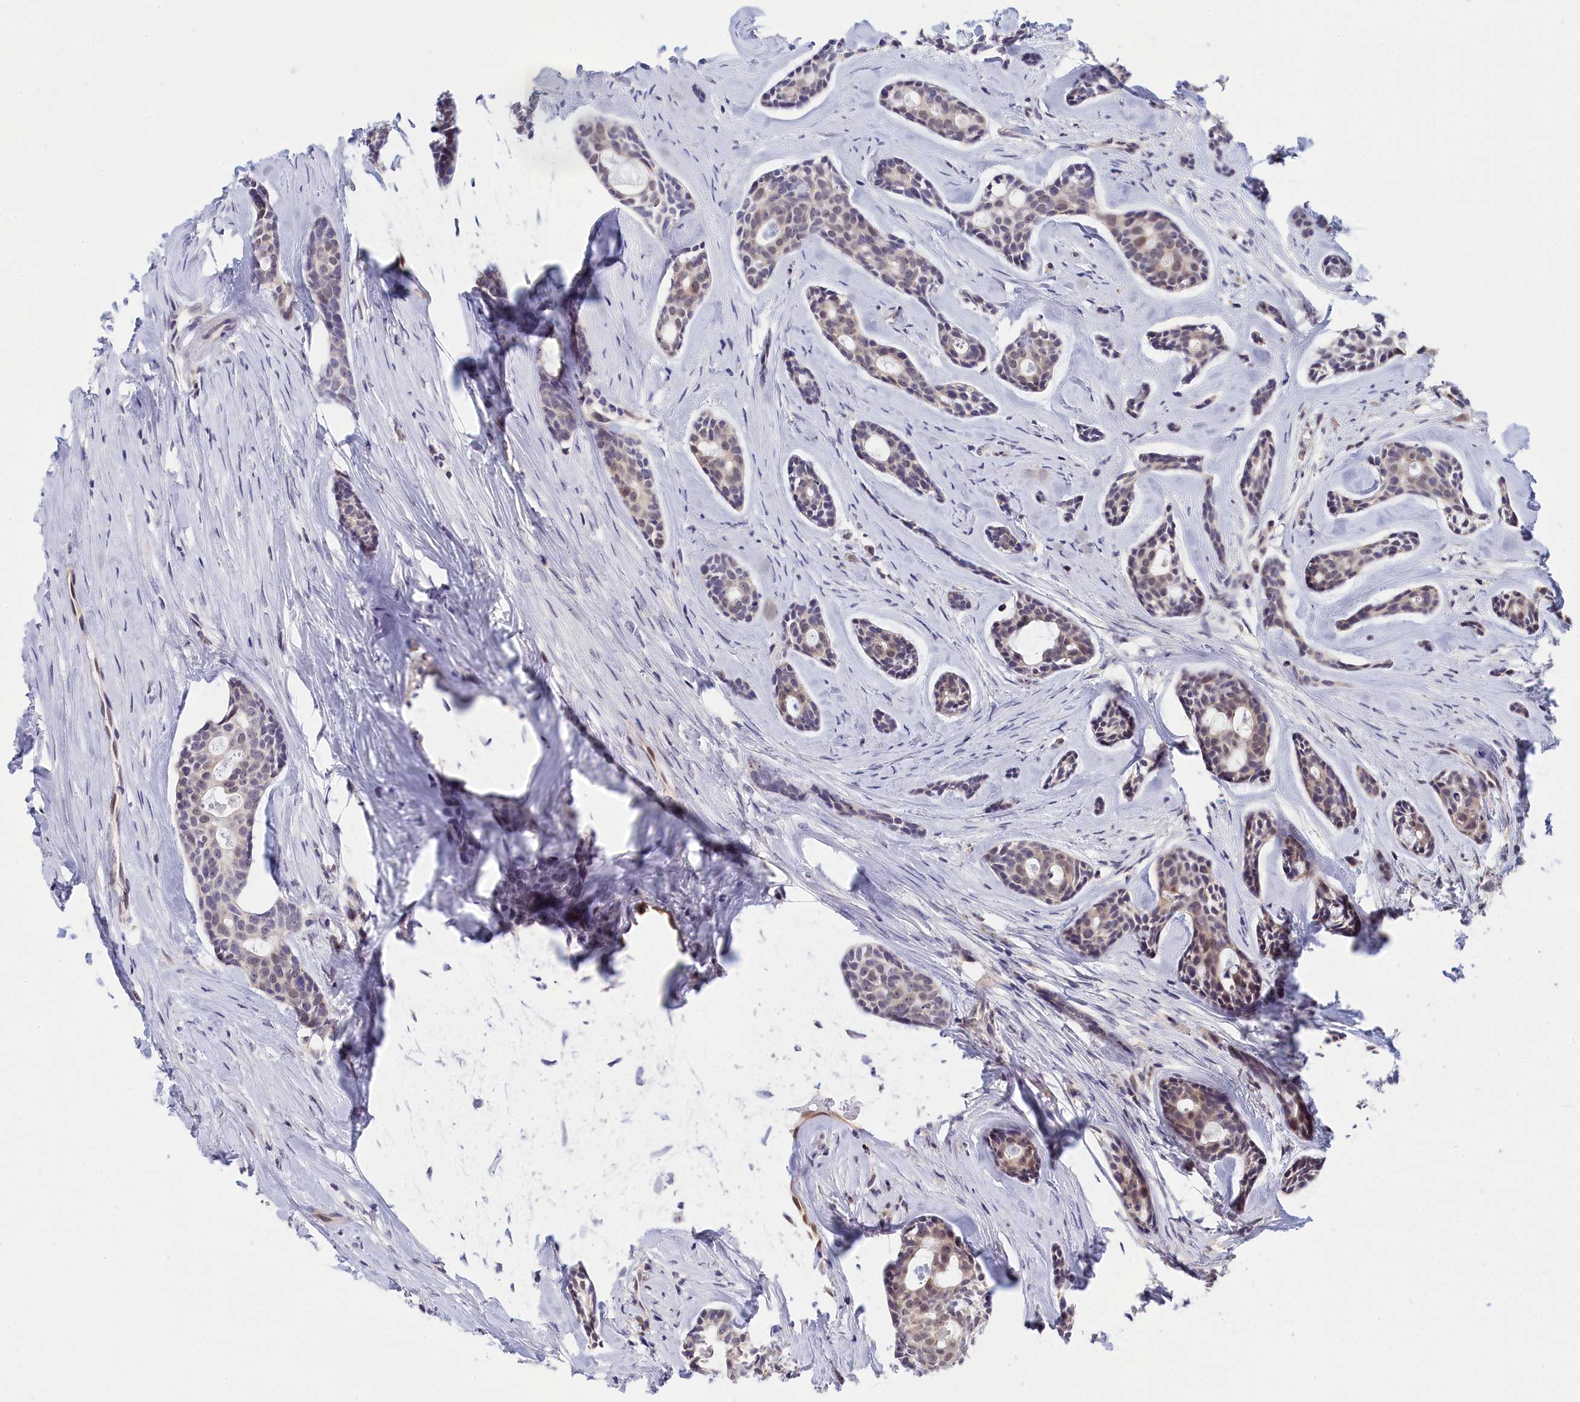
{"staining": {"intensity": "weak", "quantity": "<25%", "location": "nuclear"}, "tissue": "head and neck cancer", "cell_type": "Tumor cells", "image_type": "cancer", "snomed": [{"axis": "morphology", "description": "Adenocarcinoma, NOS"}, {"axis": "topography", "description": "Subcutis"}, {"axis": "topography", "description": "Head-Neck"}], "caption": "The immunohistochemistry histopathology image has no significant staining in tumor cells of head and neck cancer (adenocarcinoma) tissue.", "gene": "KCTD14", "patient": {"sex": "female", "age": 73}}